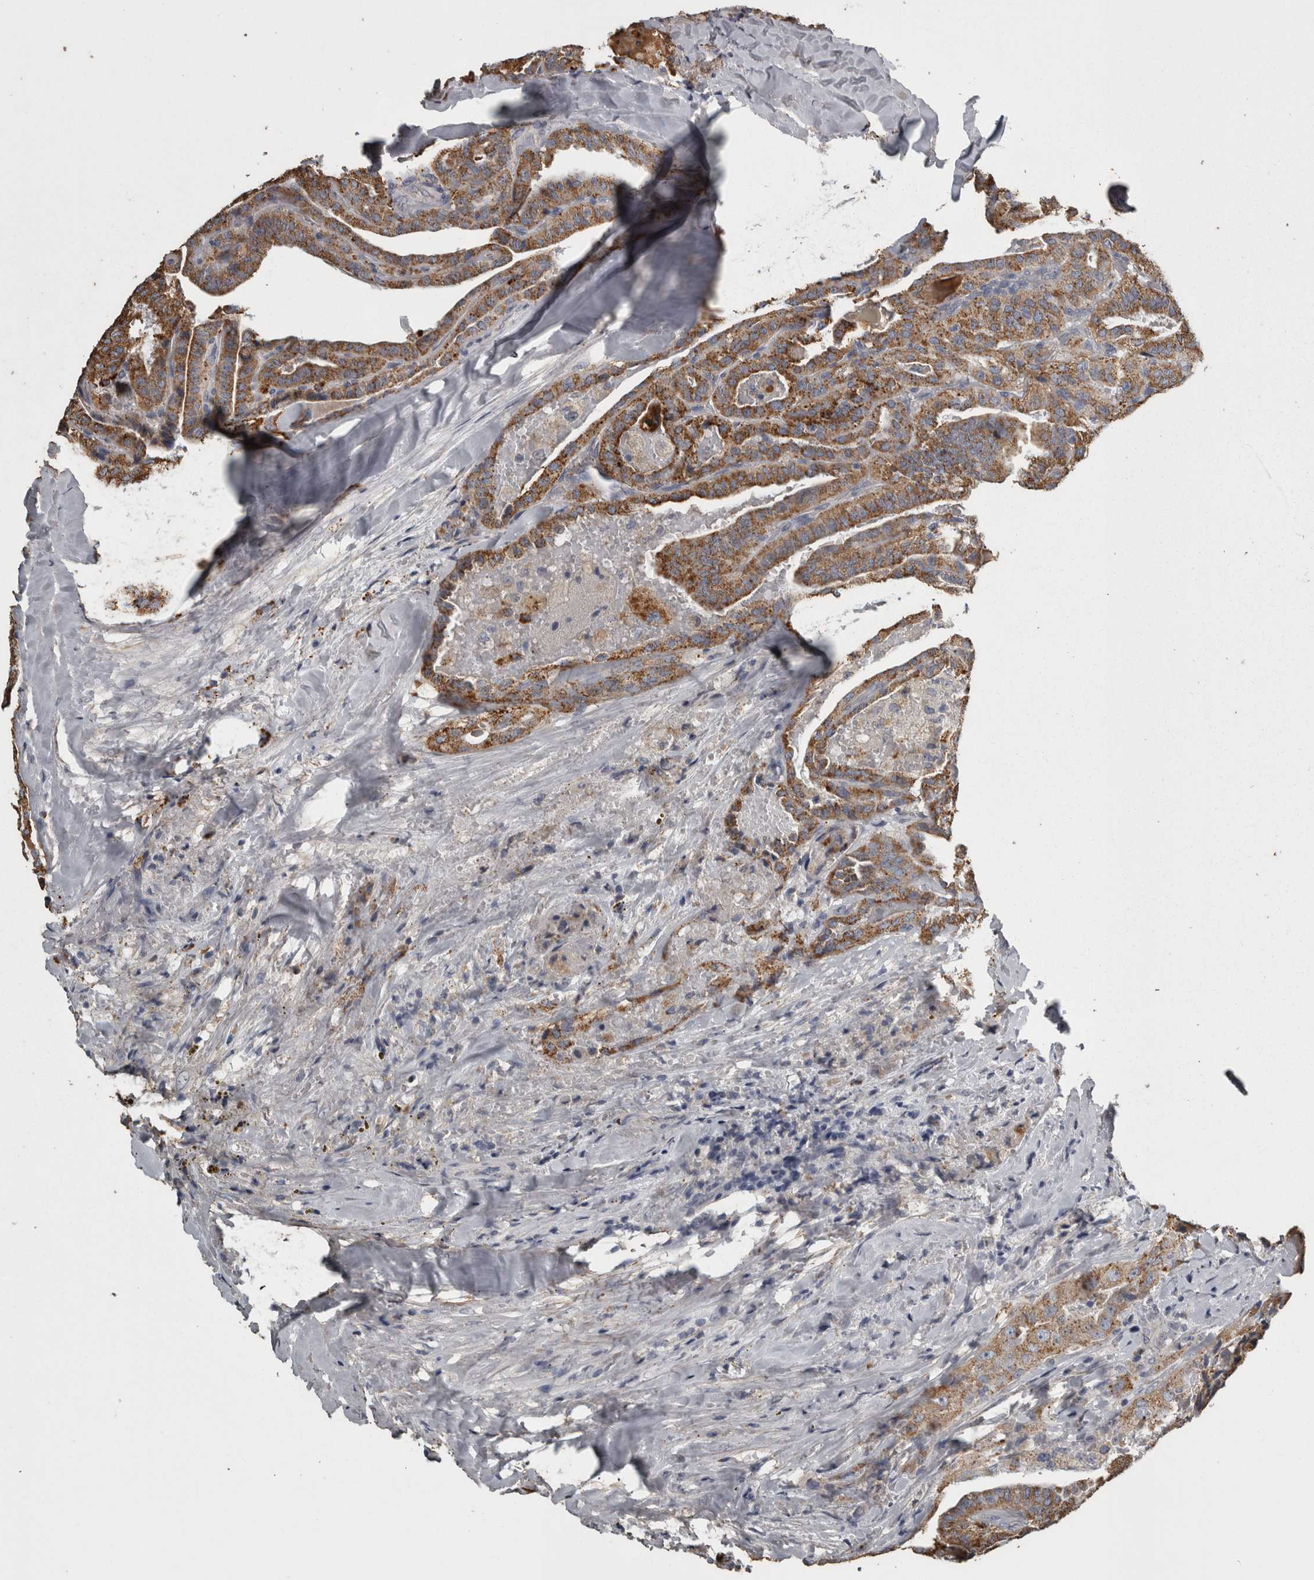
{"staining": {"intensity": "moderate", "quantity": ">75%", "location": "cytoplasmic/membranous"}, "tissue": "thyroid cancer", "cell_type": "Tumor cells", "image_type": "cancer", "snomed": [{"axis": "morphology", "description": "Papillary adenocarcinoma, NOS"}, {"axis": "topography", "description": "Thyroid gland"}], "caption": "Protein expression analysis of thyroid cancer (papillary adenocarcinoma) exhibits moderate cytoplasmic/membranous expression in approximately >75% of tumor cells.", "gene": "FRK", "patient": {"sex": "male", "age": 77}}